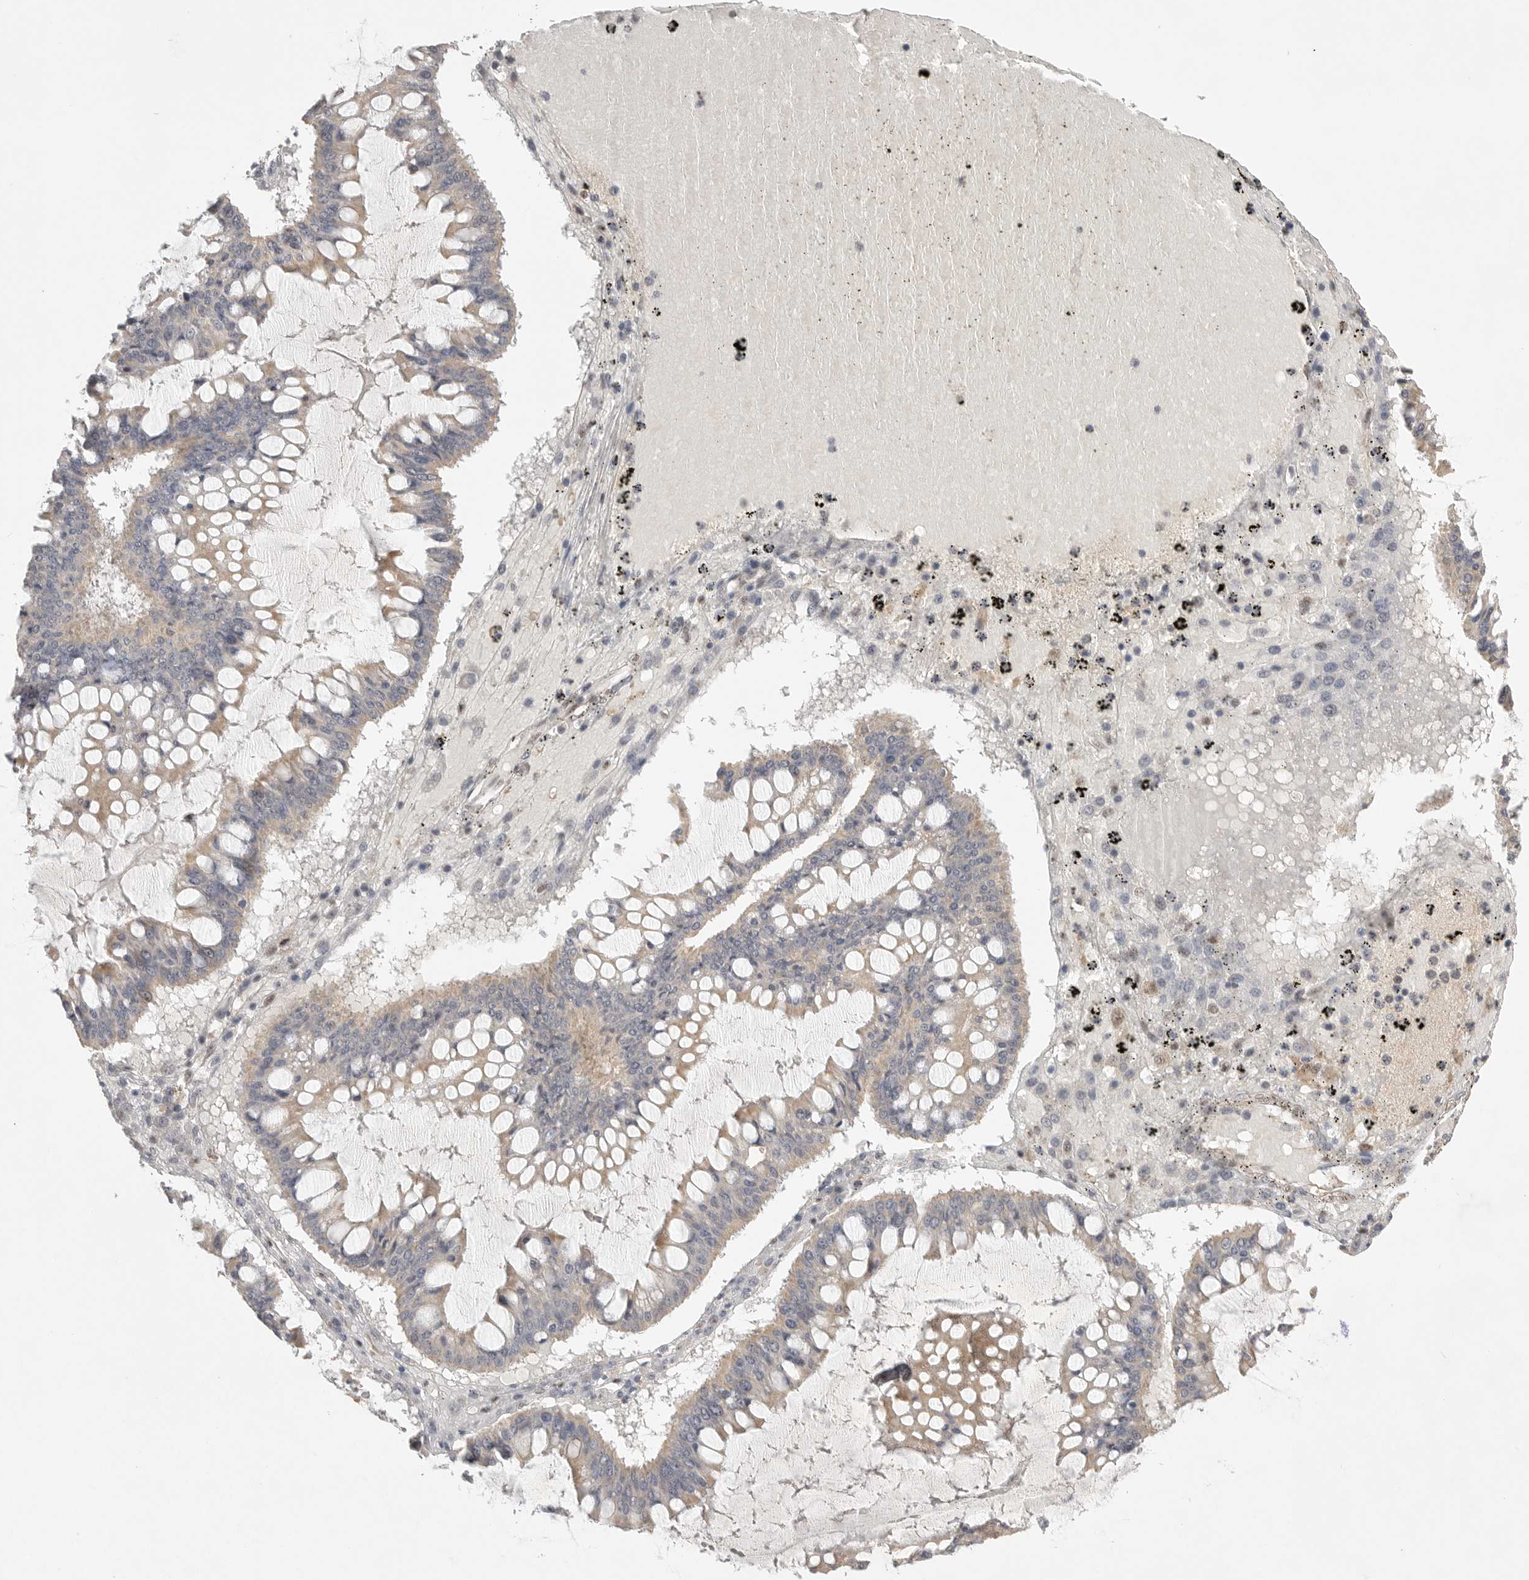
{"staining": {"intensity": "negative", "quantity": "none", "location": "none"}, "tissue": "ovarian cancer", "cell_type": "Tumor cells", "image_type": "cancer", "snomed": [{"axis": "morphology", "description": "Cystadenocarcinoma, mucinous, NOS"}, {"axis": "topography", "description": "Ovary"}], "caption": "Mucinous cystadenocarcinoma (ovarian) was stained to show a protein in brown. There is no significant expression in tumor cells.", "gene": "POMP", "patient": {"sex": "female", "age": 73}}